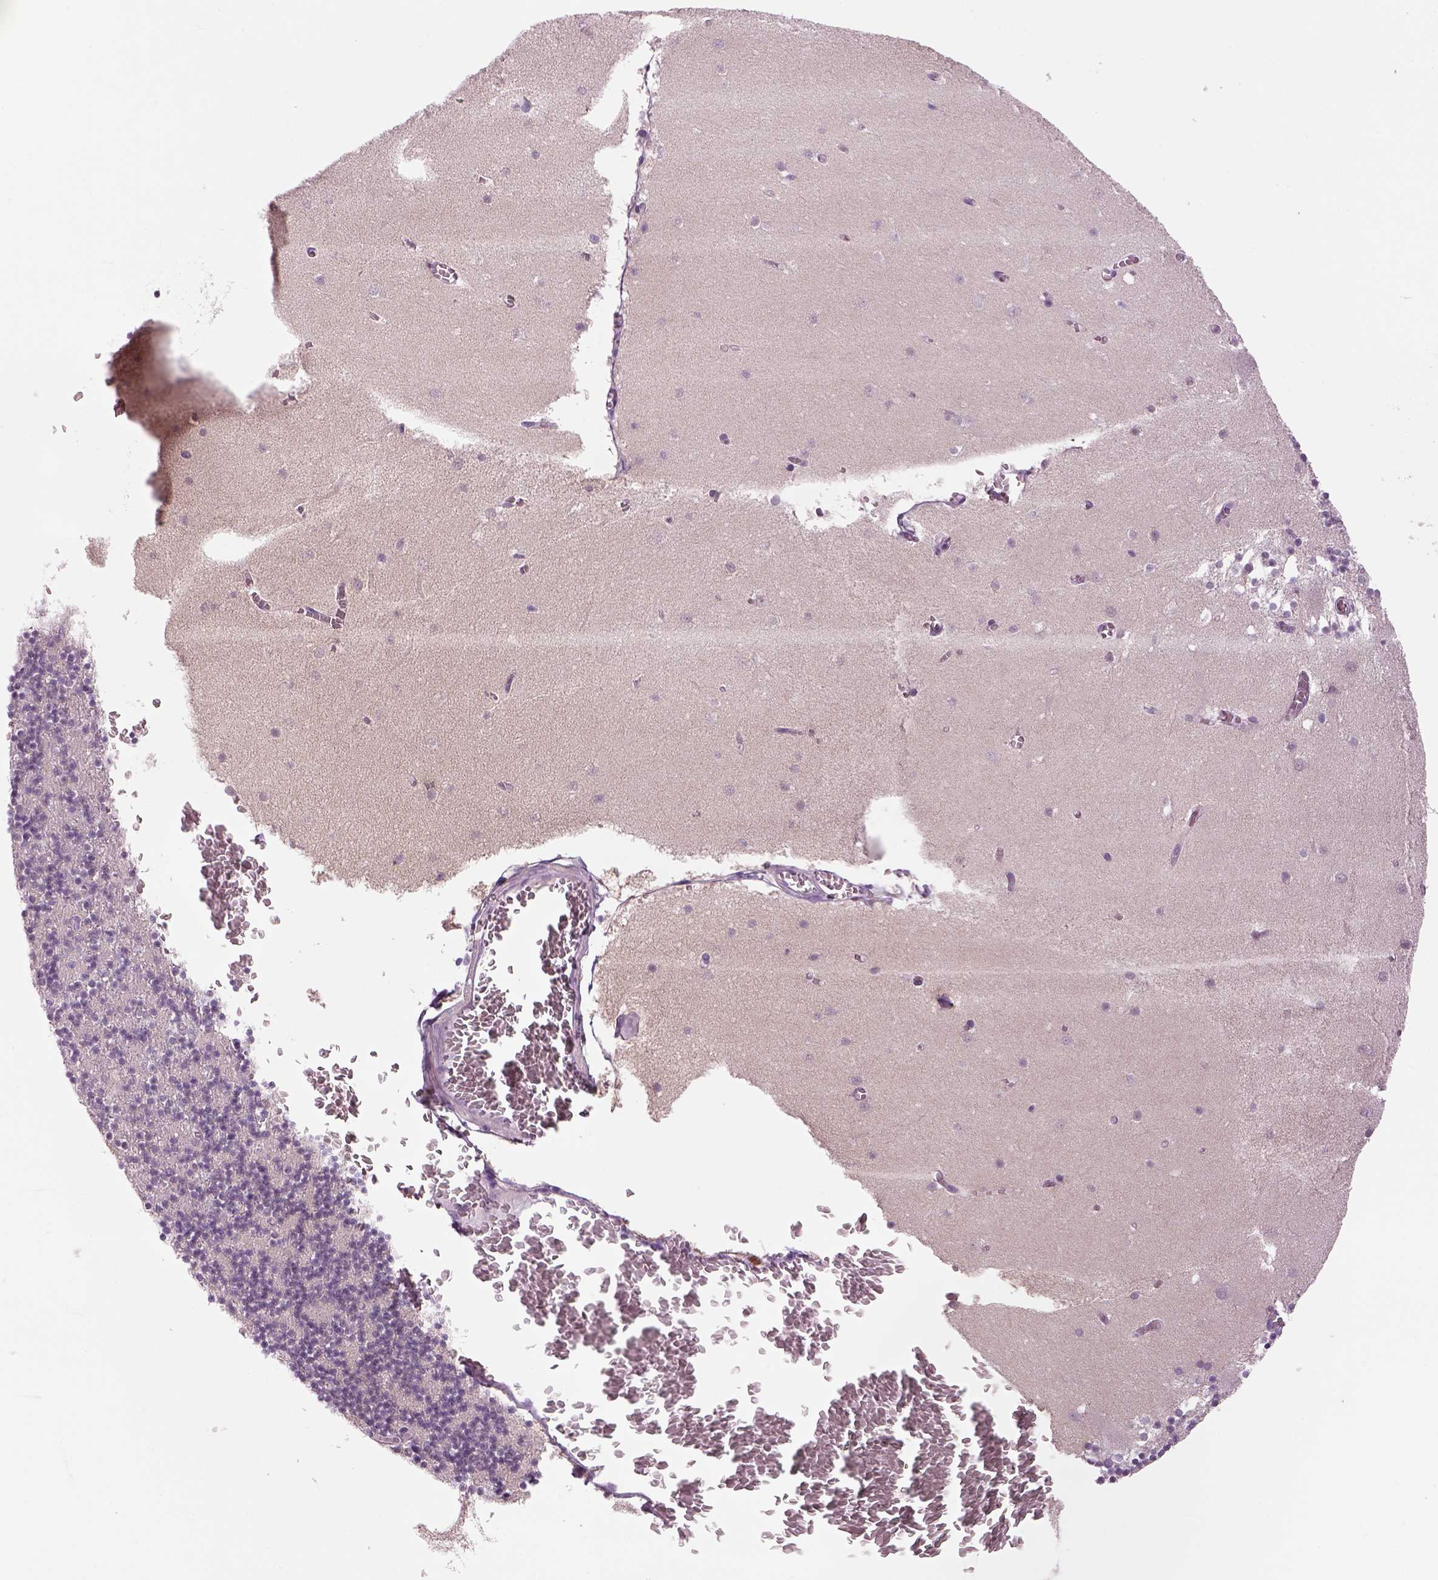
{"staining": {"intensity": "negative", "quantity": "none", "location": "none"}, "tissue": "cerebellum", "cell_type": "Cells in granular layer", "image_type": "normal", "snomed": [{"axis": "morphology", "description": "Normal tissue, NOS"}, {"axis": "topography", "description": "Cerebellum"}], "caption": "This photomicrograph is of unremarkable cerebellum stained with immunohistochemistry (IHC) to label a protein in brown with the nuclei are counter-stained blue. There is no positivity in cells in granular layer. (DAB IHC, high magnification).", "gene": "MDH1B", "patient": {"sex": "female", "age": 28}}